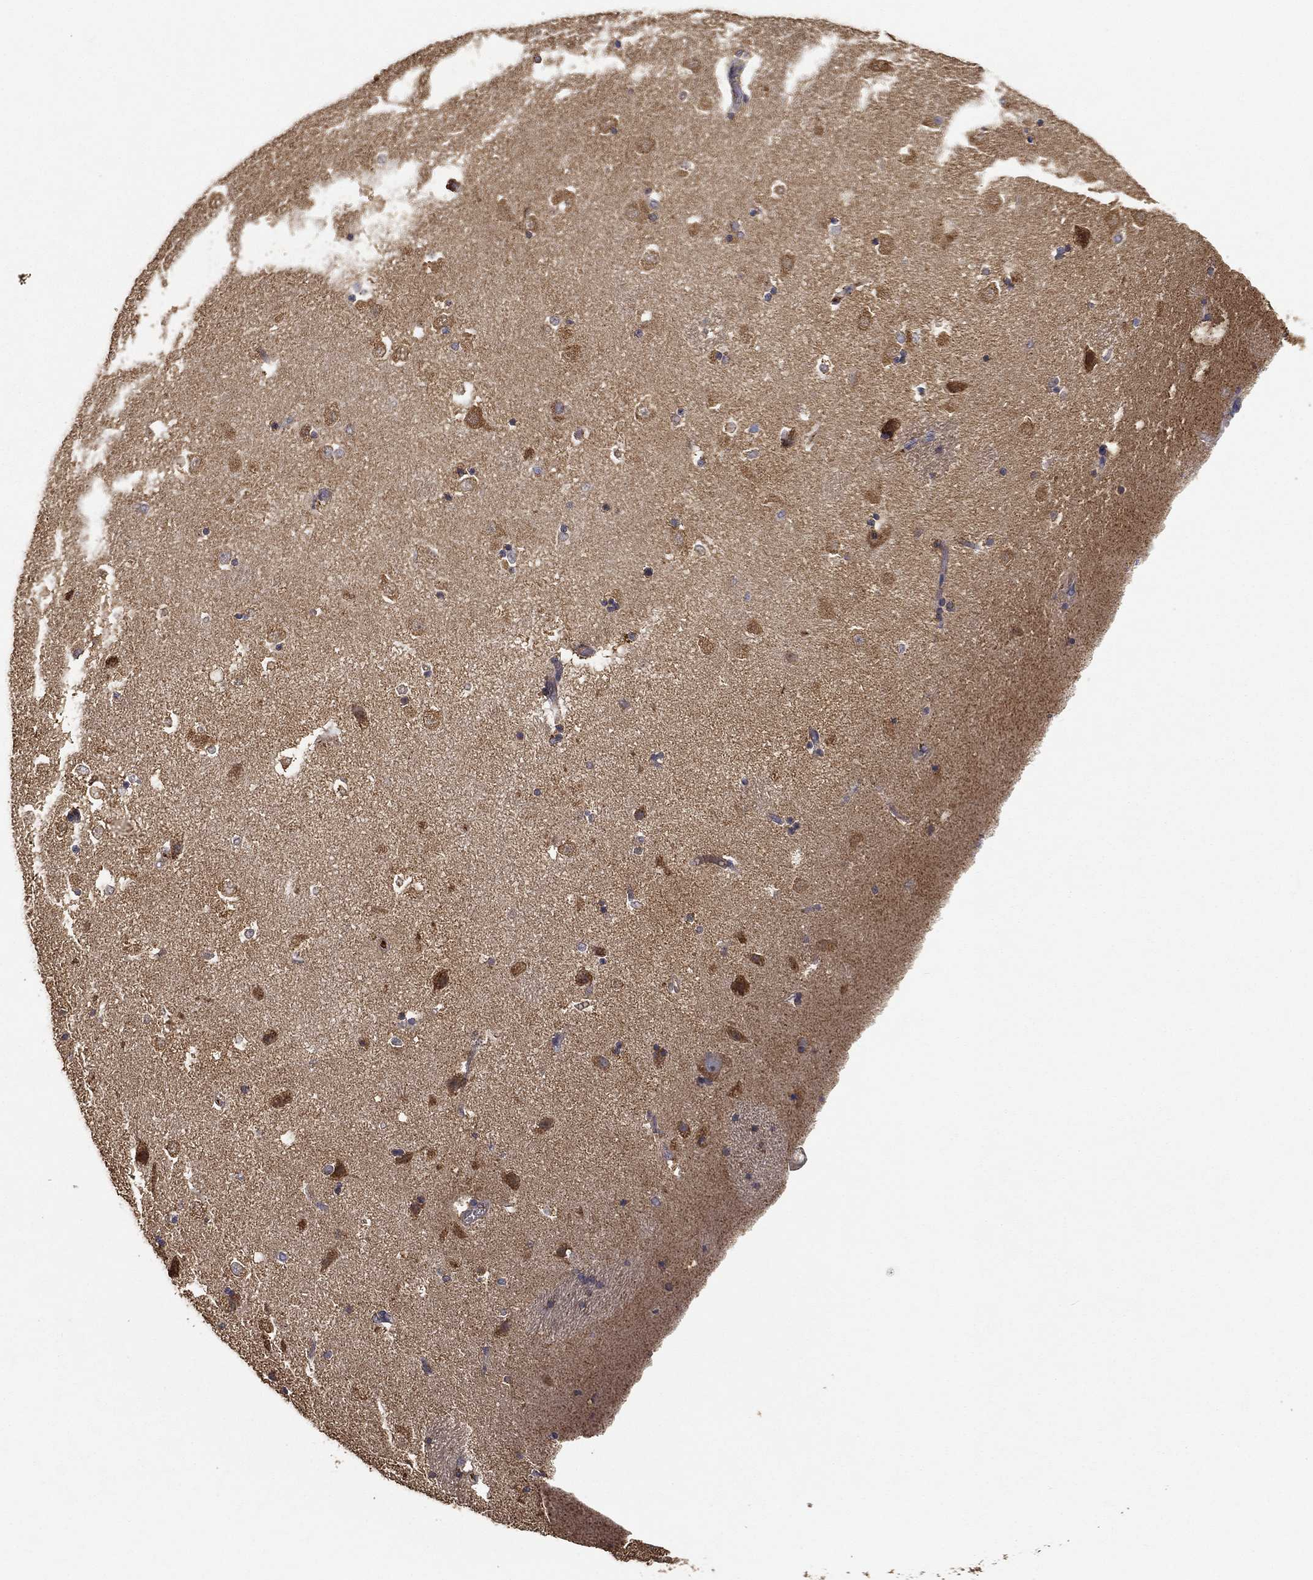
{"staining": {"intensity": "negative", "quantity": "none", "location": "none"}, "tissue": "caudate", "cell_type": "Glial cells", "image_type": "normal", "snomed": [{"axis": "morphology", "description": "Normal tissue, NOS"}, {"axis": "topography", "description": "Lateral ventricle wall"}], "caption": "Micrograph shows no protein staining in glial cells of benign caudate. The staining is performed using DAB (3,3'-diaminobenzidine) brown chromogen with nuclei counter-stained in using hematoxylin.", "gene": "MT", "patient": {"sex": "male", "age": 51}}